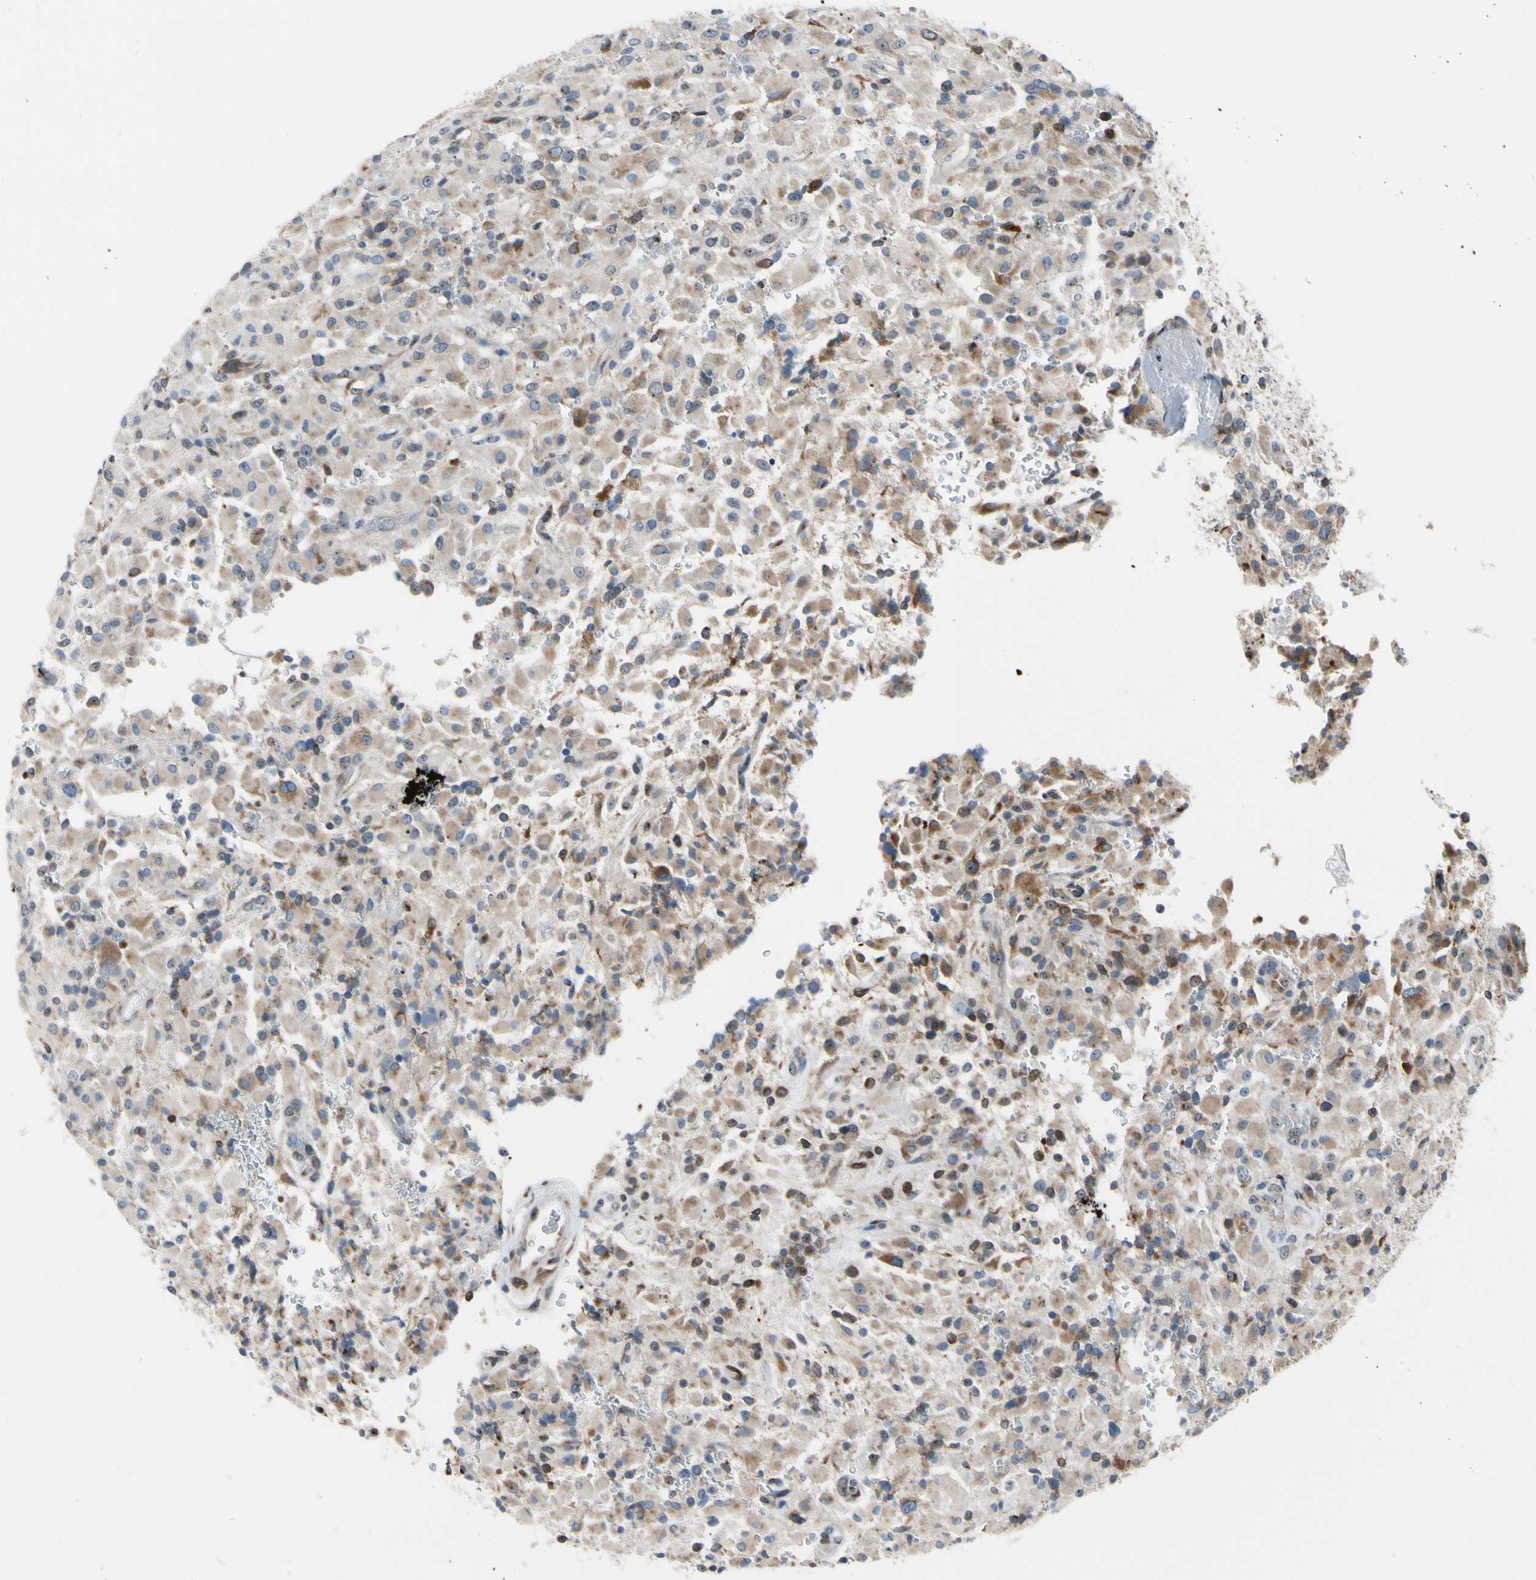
{"staining": {"intensity": "moderate", "quantity": ">75%", "location": "cytoplasmic/membranous"}, "tissue": "glioma", "cell_type": "Tumor cells", "image_type": "cancer", "snomed": [{"axis": "morphology", "description": "Glioma, malignant, High grade"}, {"axis": "topography", "description": "Brain"}], "caption": "High-grade glioma (malignant) stained for a protein (brown) reveals moderate cytoplasmic/membranous positive expression in about >75% of tumor cells.", "gene": "TMED7", "patient": {"sex": "male", "age": 71}}